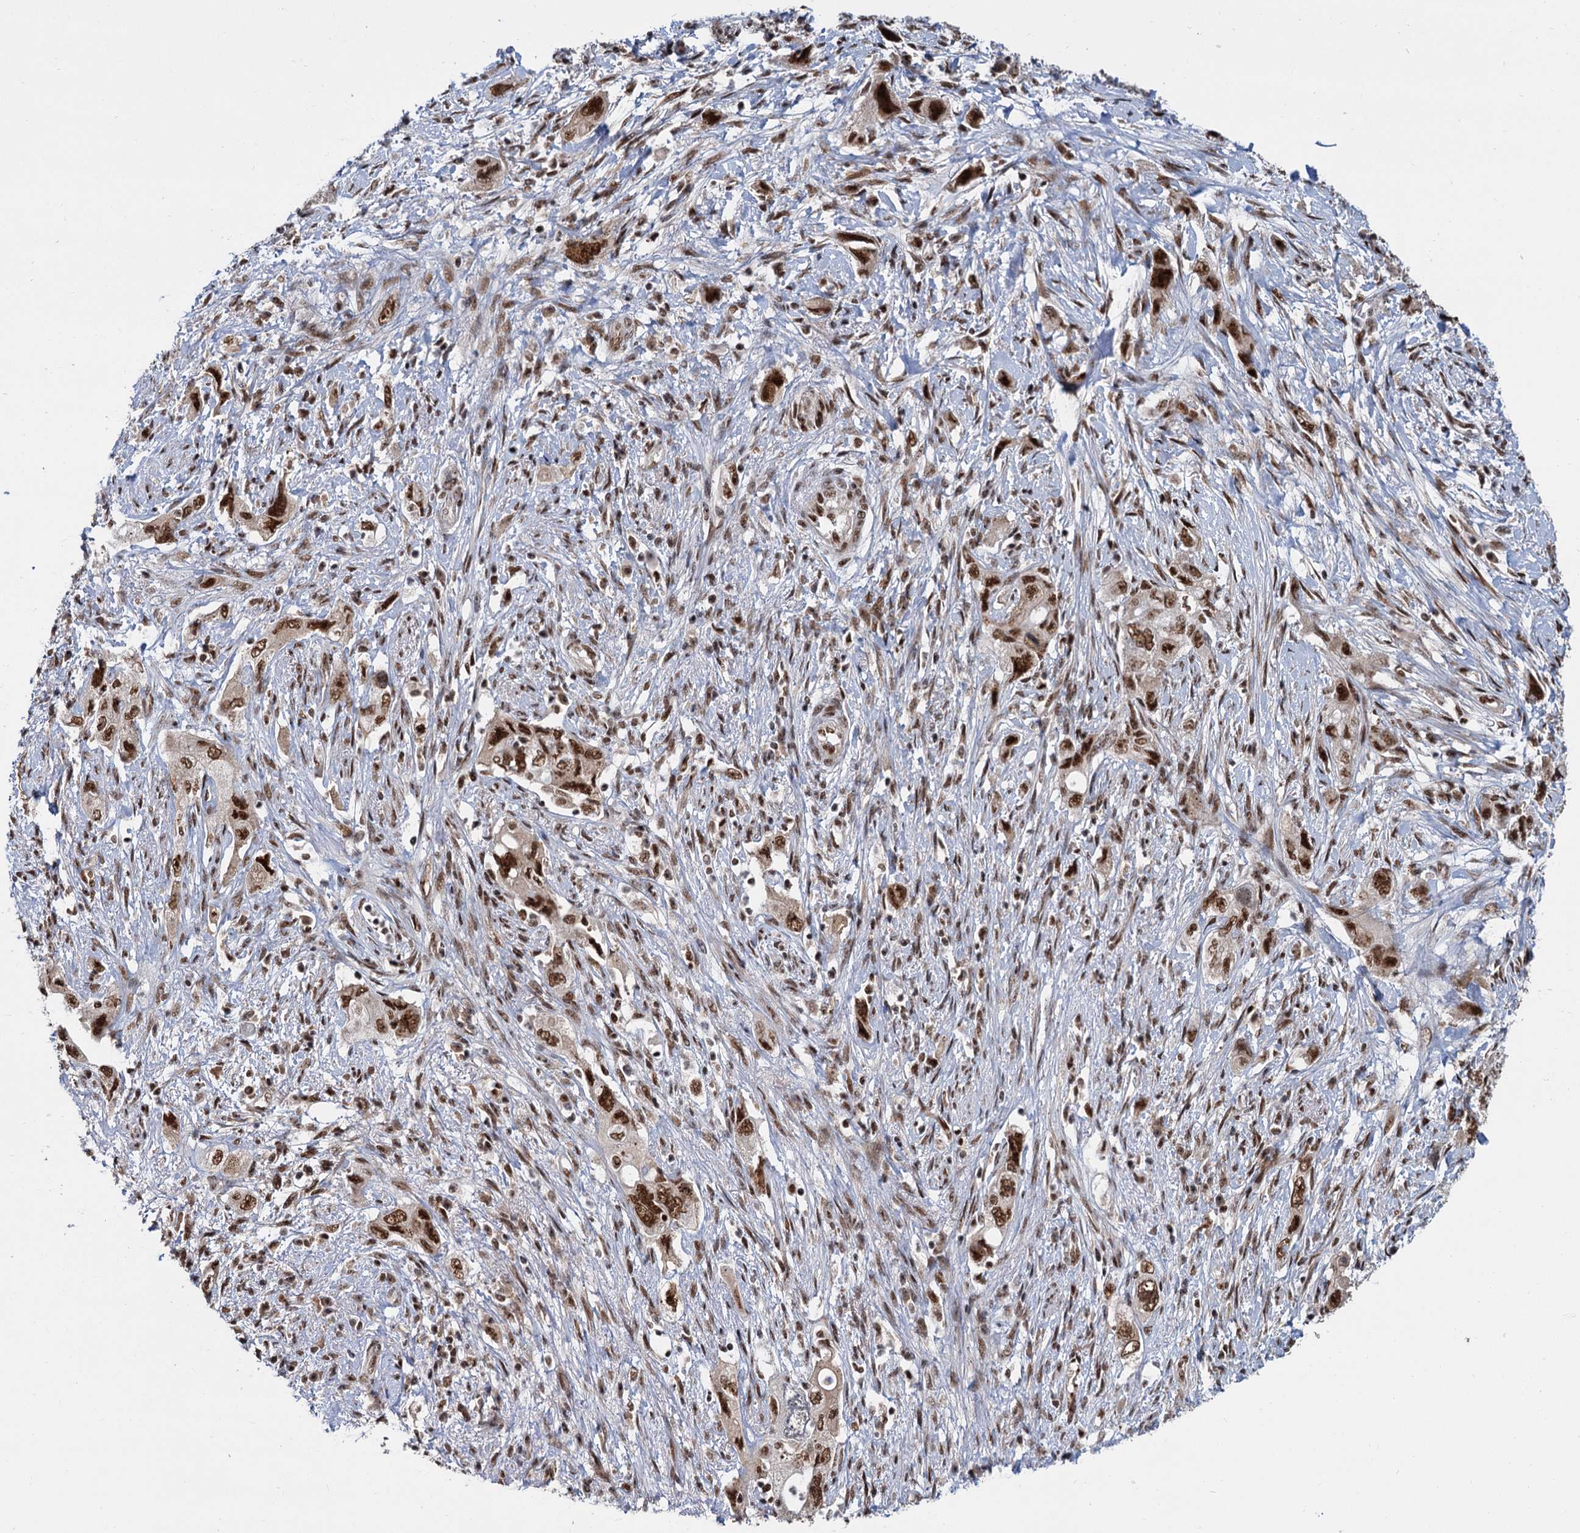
{"staining": {"intensity": "strong", "quantity": ">75%", "location": "nuclear"}, "tissue": "pancreatic cancer", "cell_type": "Tumor cells", "image_type": "cancer", "snomed": [{"axis": "morphology", "description": "Adenocarcinoma, NOS"}, {"axis": "topography", "description": "Pancreas"}], "caption": "Tumor cells display high levels of strong nuclear positivity in approximately >75% of cells in human pancreatic adenocarcinoma.", "gene": "WBP4", "patient": {"sex": "female", "age": 73}}